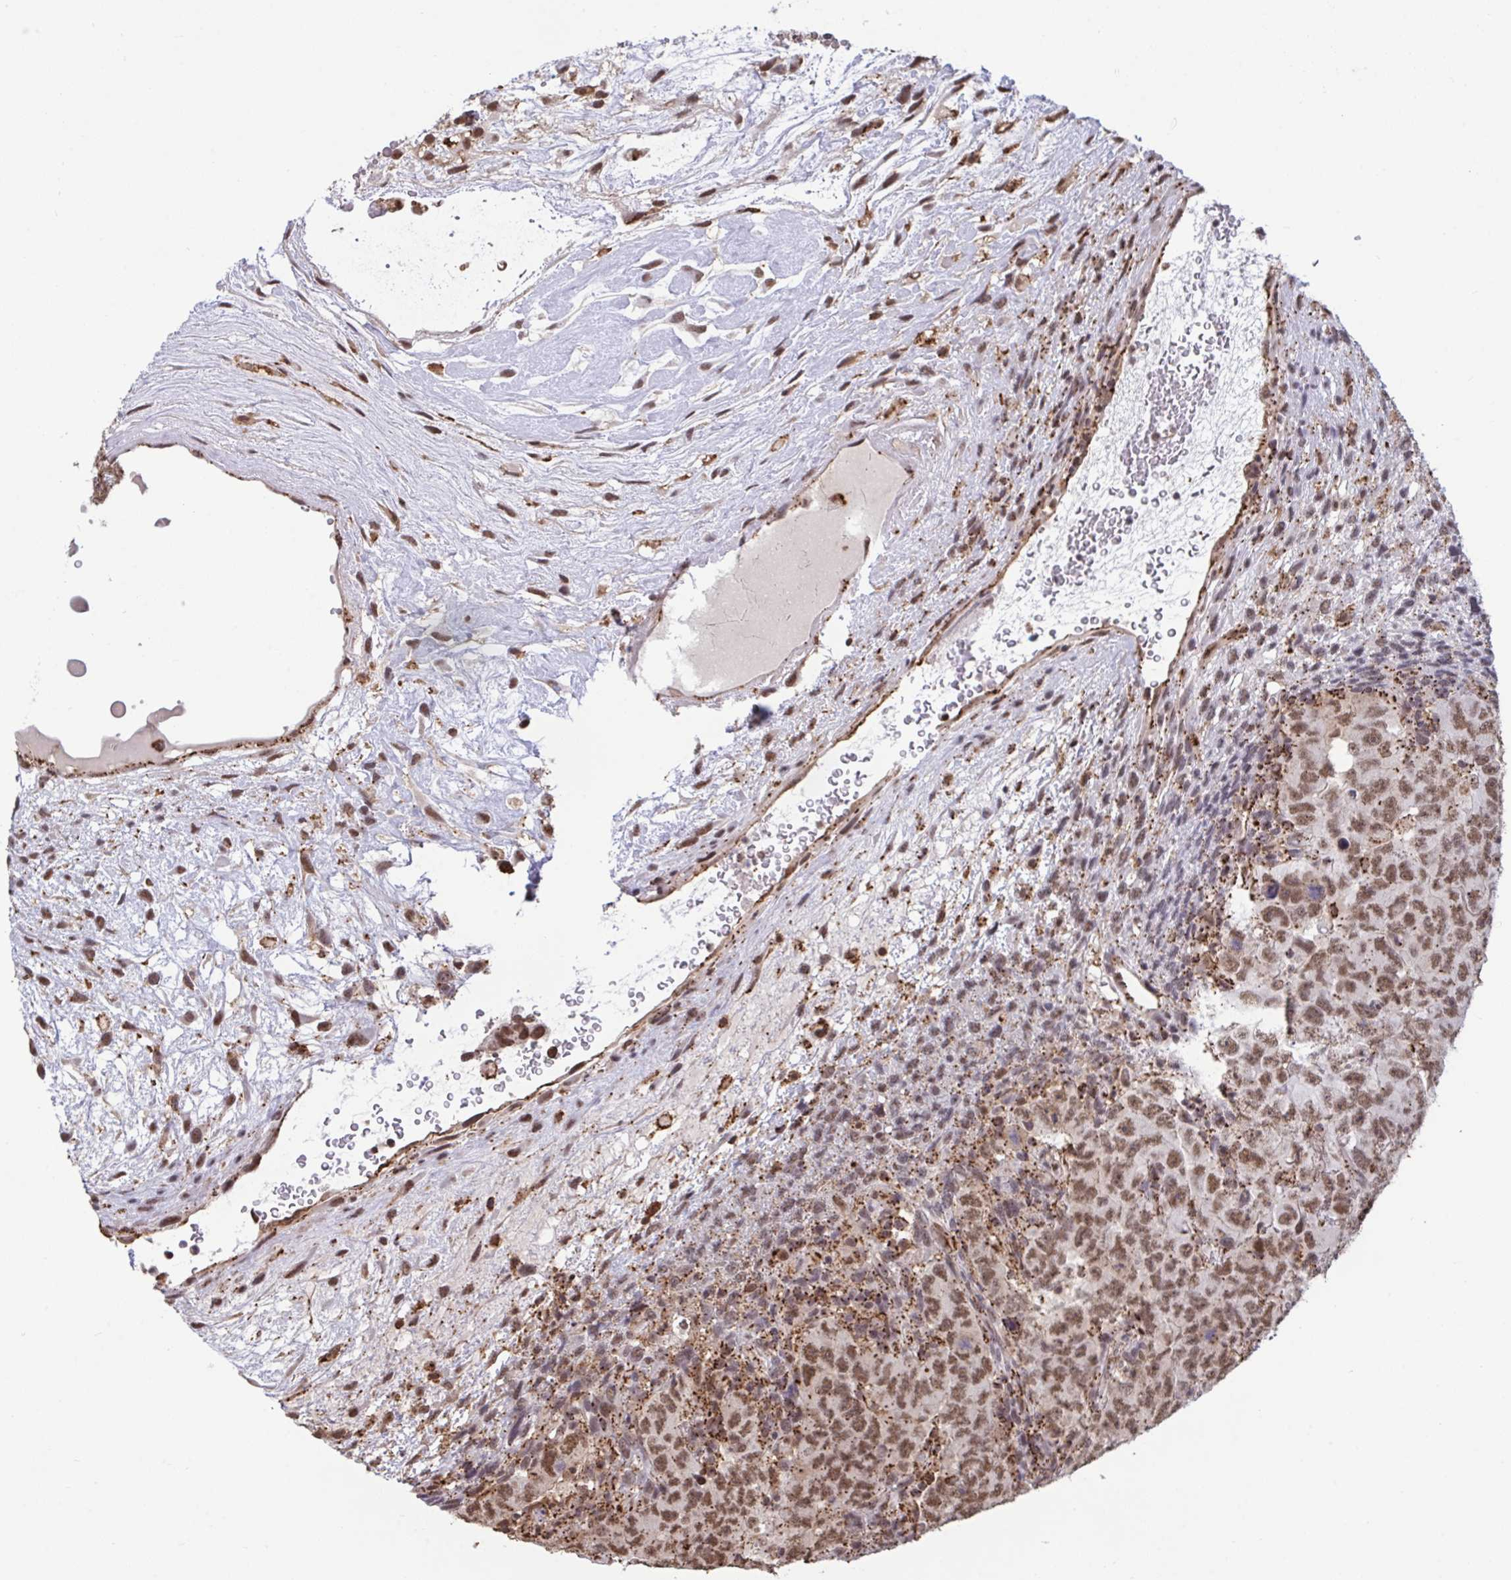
{"staining": {"intensity": "moderate", "quantity": ">75%", "location": "cytoplasmic/membranous,nuclear"}, "tissue": "testis cancer", "cell_type": "Tumor cells", "image_type": "cancer", "snomed": [{"axis": "morphology", "description": "Carcinoma, Embryonal, NOS"}, {"axis": "topography", "description": "Testis"}], "caption": "This image demonstrates testis cancer stained with IHC to label a protein in brown. The cytoplasmic/membranous and nuclear of tumor cells show moderate positivity for the protein. Nuclei are counter-stained blue.", "gene": "PUF60", "patient": {"sex": "male", "age": 24}}